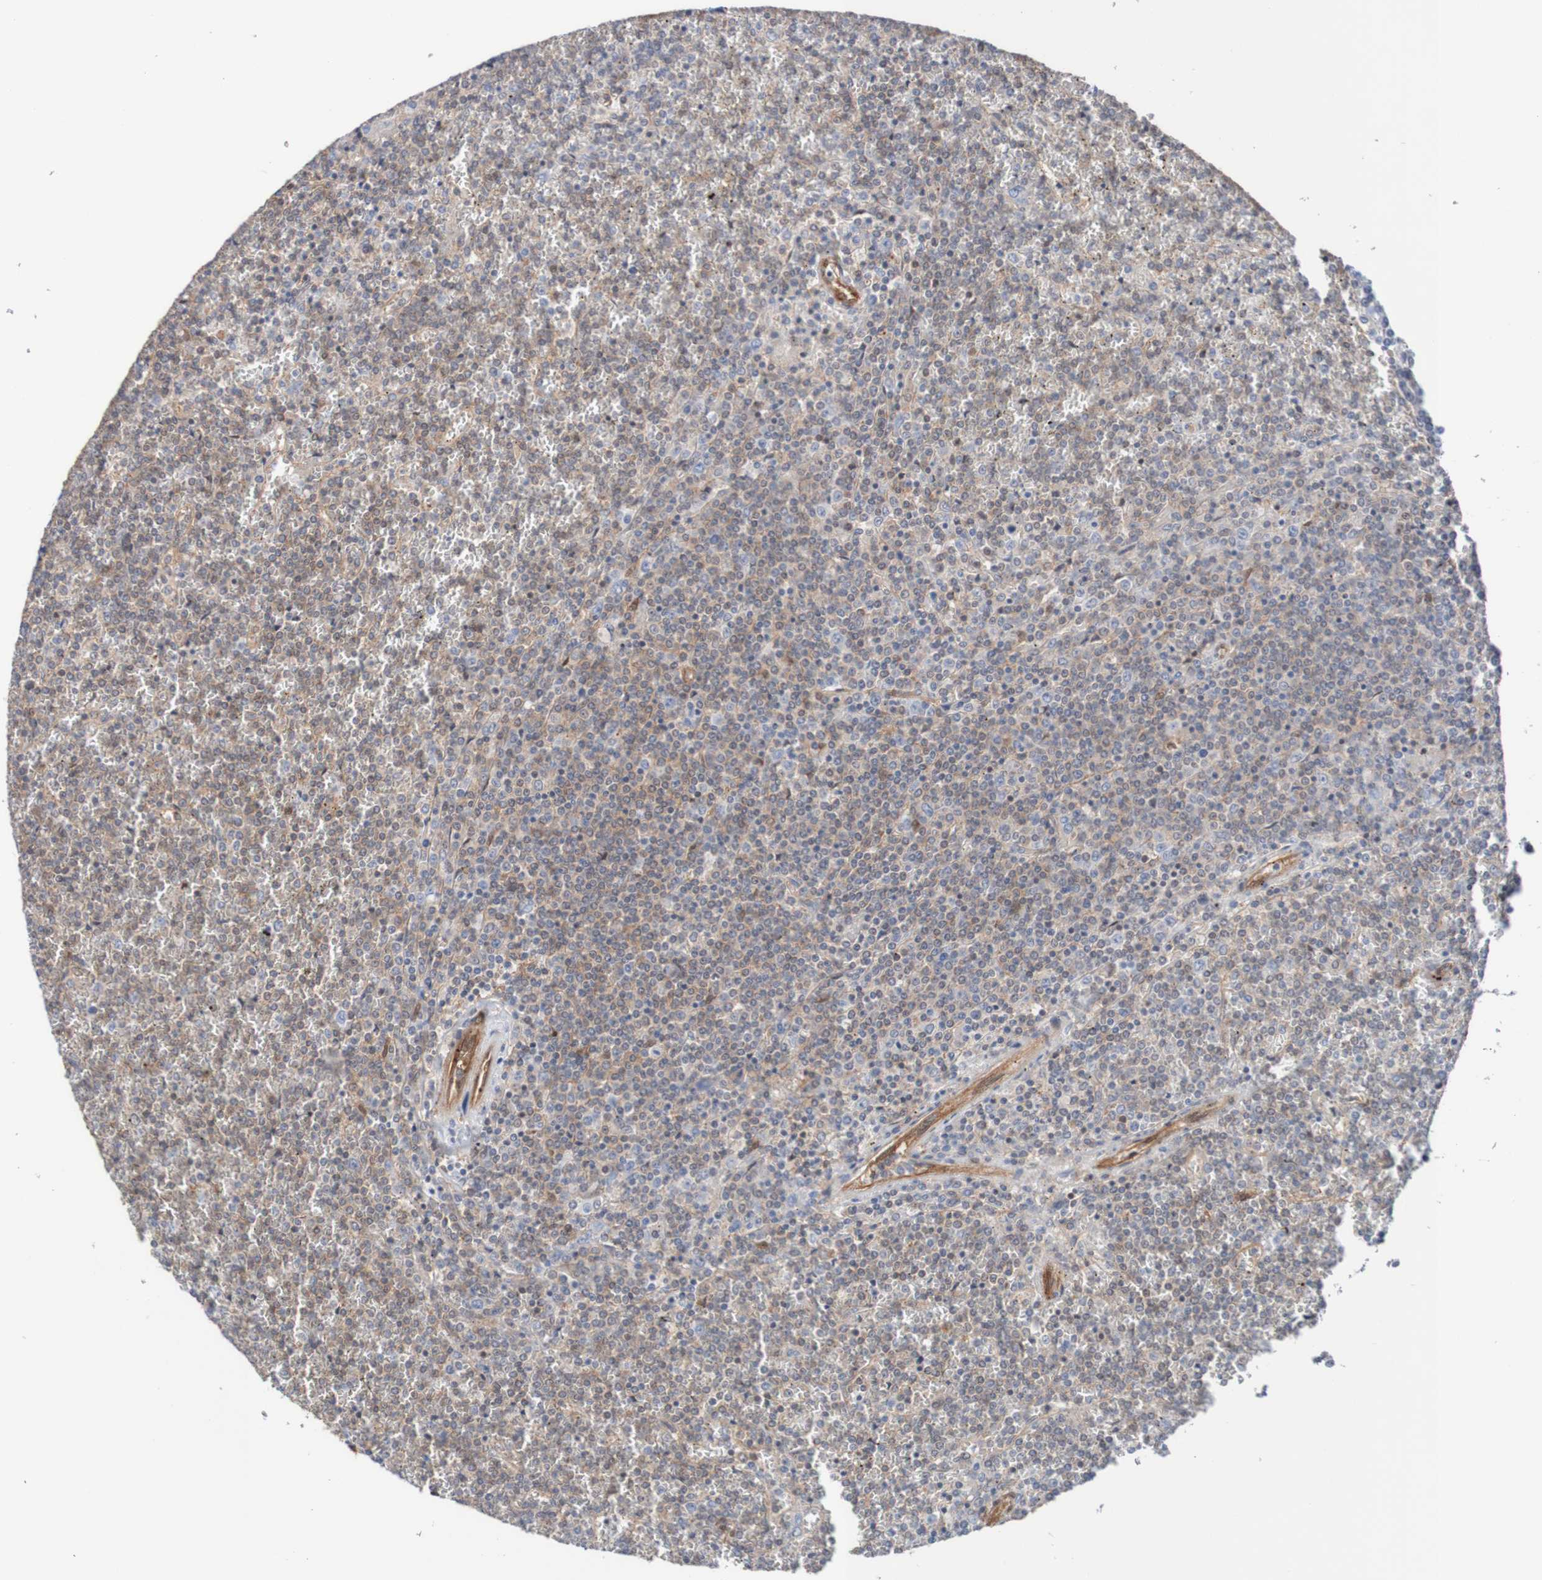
{"staining": {"intensity": "negative", "quantity": "none", "location": "none"}, "tissue": "lymphoma", "cell_type": "Tumor cells", "image_type": "cancer", "snomed": [{"axis": "morphology", "description": "Malignant lymphoma, non-Hodgkin's type, Low grade"}, {"axis": "topography", "description": "Spleen"}], "caption": "An immunohistochemistry (IHC) micrograph of malignant lymphoma, non-Hodgkin's type (low-grade) is shown. There is no staining in tumor cells of malignant lymphoma, non-Hodgkin's type (low-grade). Brightfield microscopy of immunohistochemistry stained with DAB (3,3'-diaminobenzidine) (brown) and hematoxylin (blue), captured at high magnification.", "gene": "RIGI", "patient": {"sex": "female", "age": 19}}